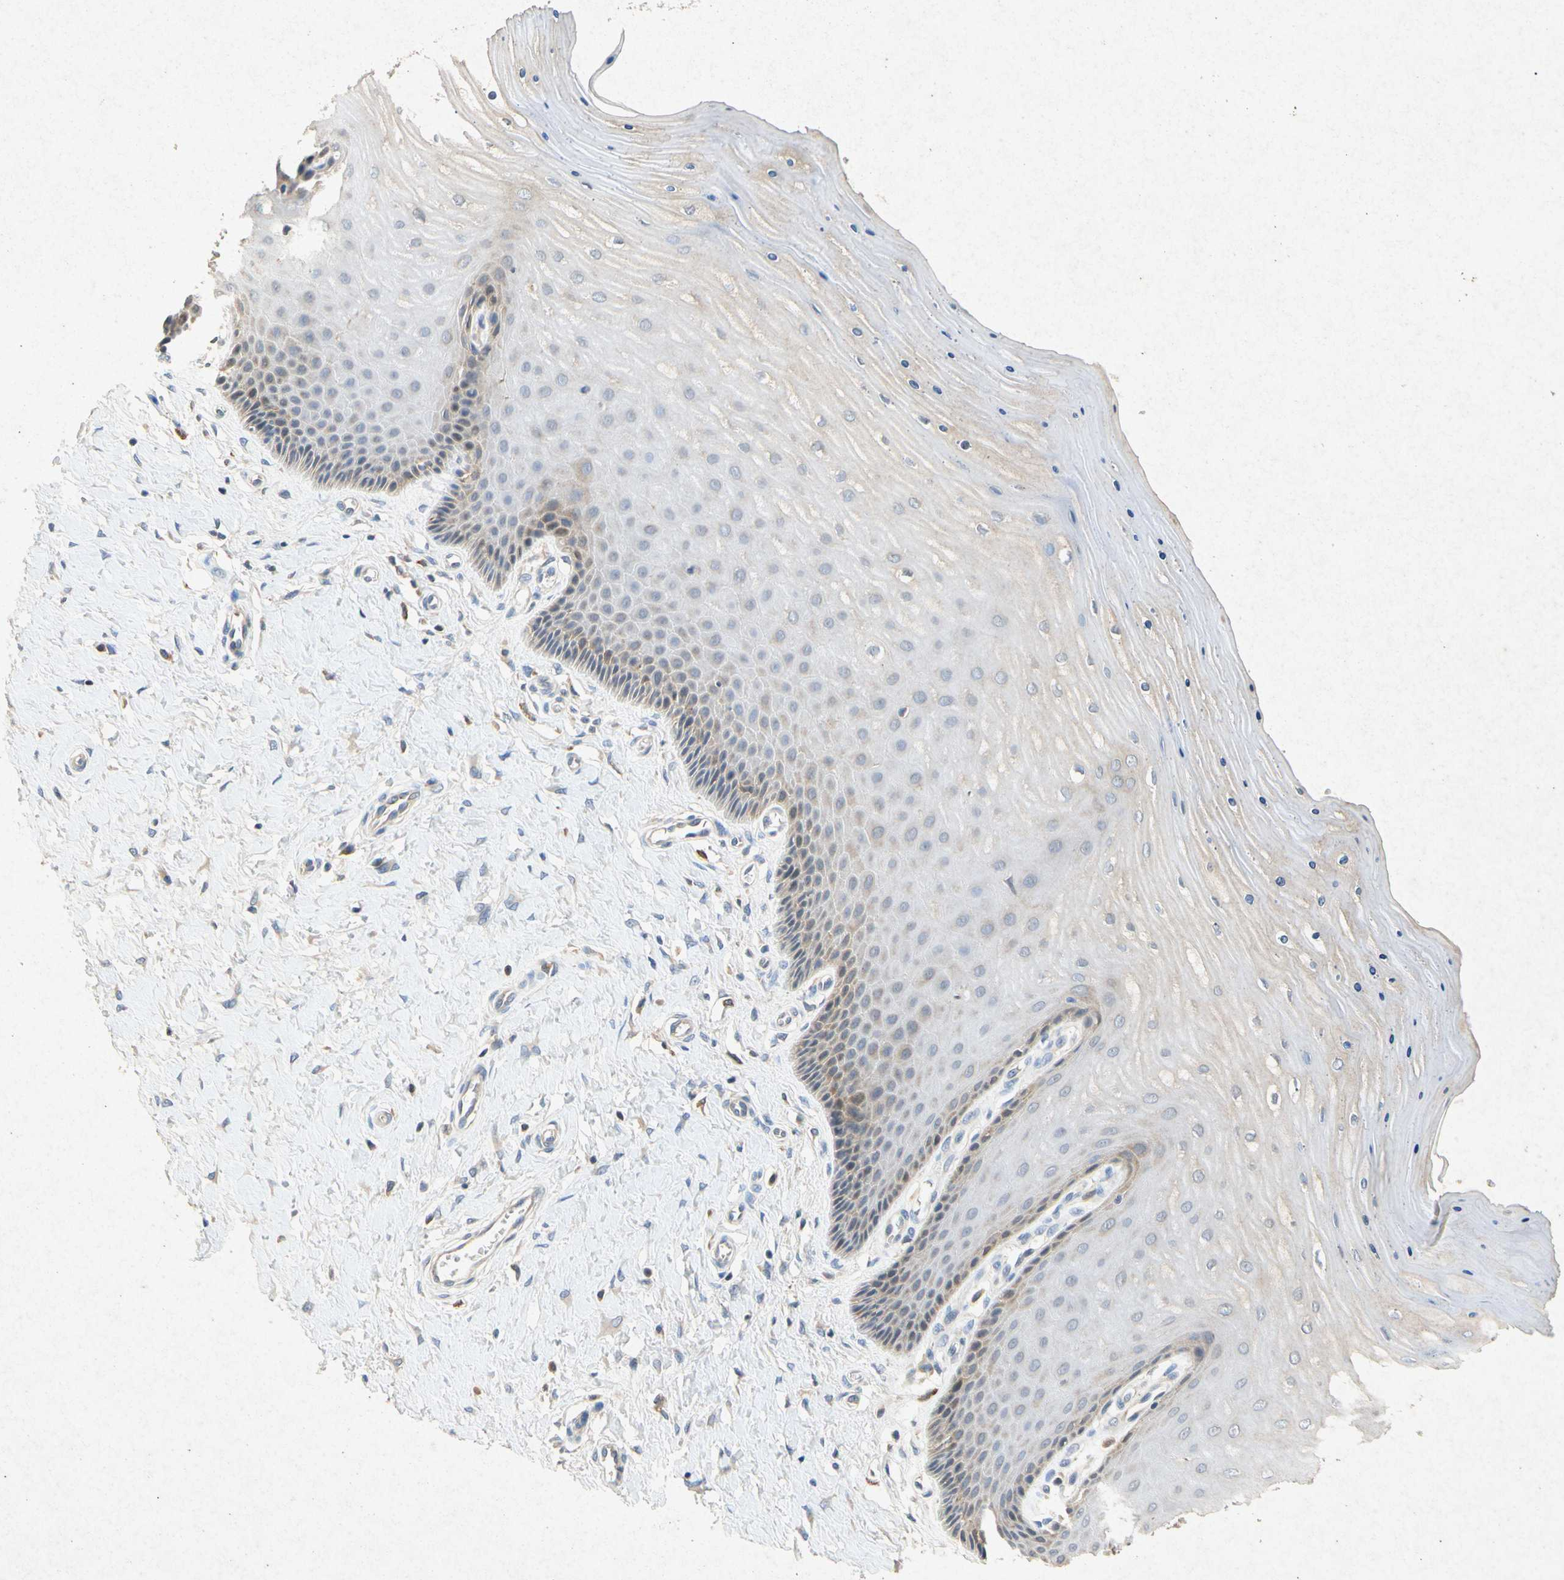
{"staining": {"intensity": "strong", "quantity": "25%-75%", "location": "cytoplasmic/membranous"}, "tissue": "cervix", "cell_type": "Glandular cells", "image_type": "normal", "snomed": [{"axis": "morphology", "description": "Normal tissue, NOS"}, {"axis": "topography", "description": "Cervix"}], "caption": "A high amount of strong cytoplasmic/membranous positivity is seen in about 25%-75% of glandular cells in unremarkable cervix.", "gene": "RPS6KA1", "patient": {"sex": "female", "age": 55}}